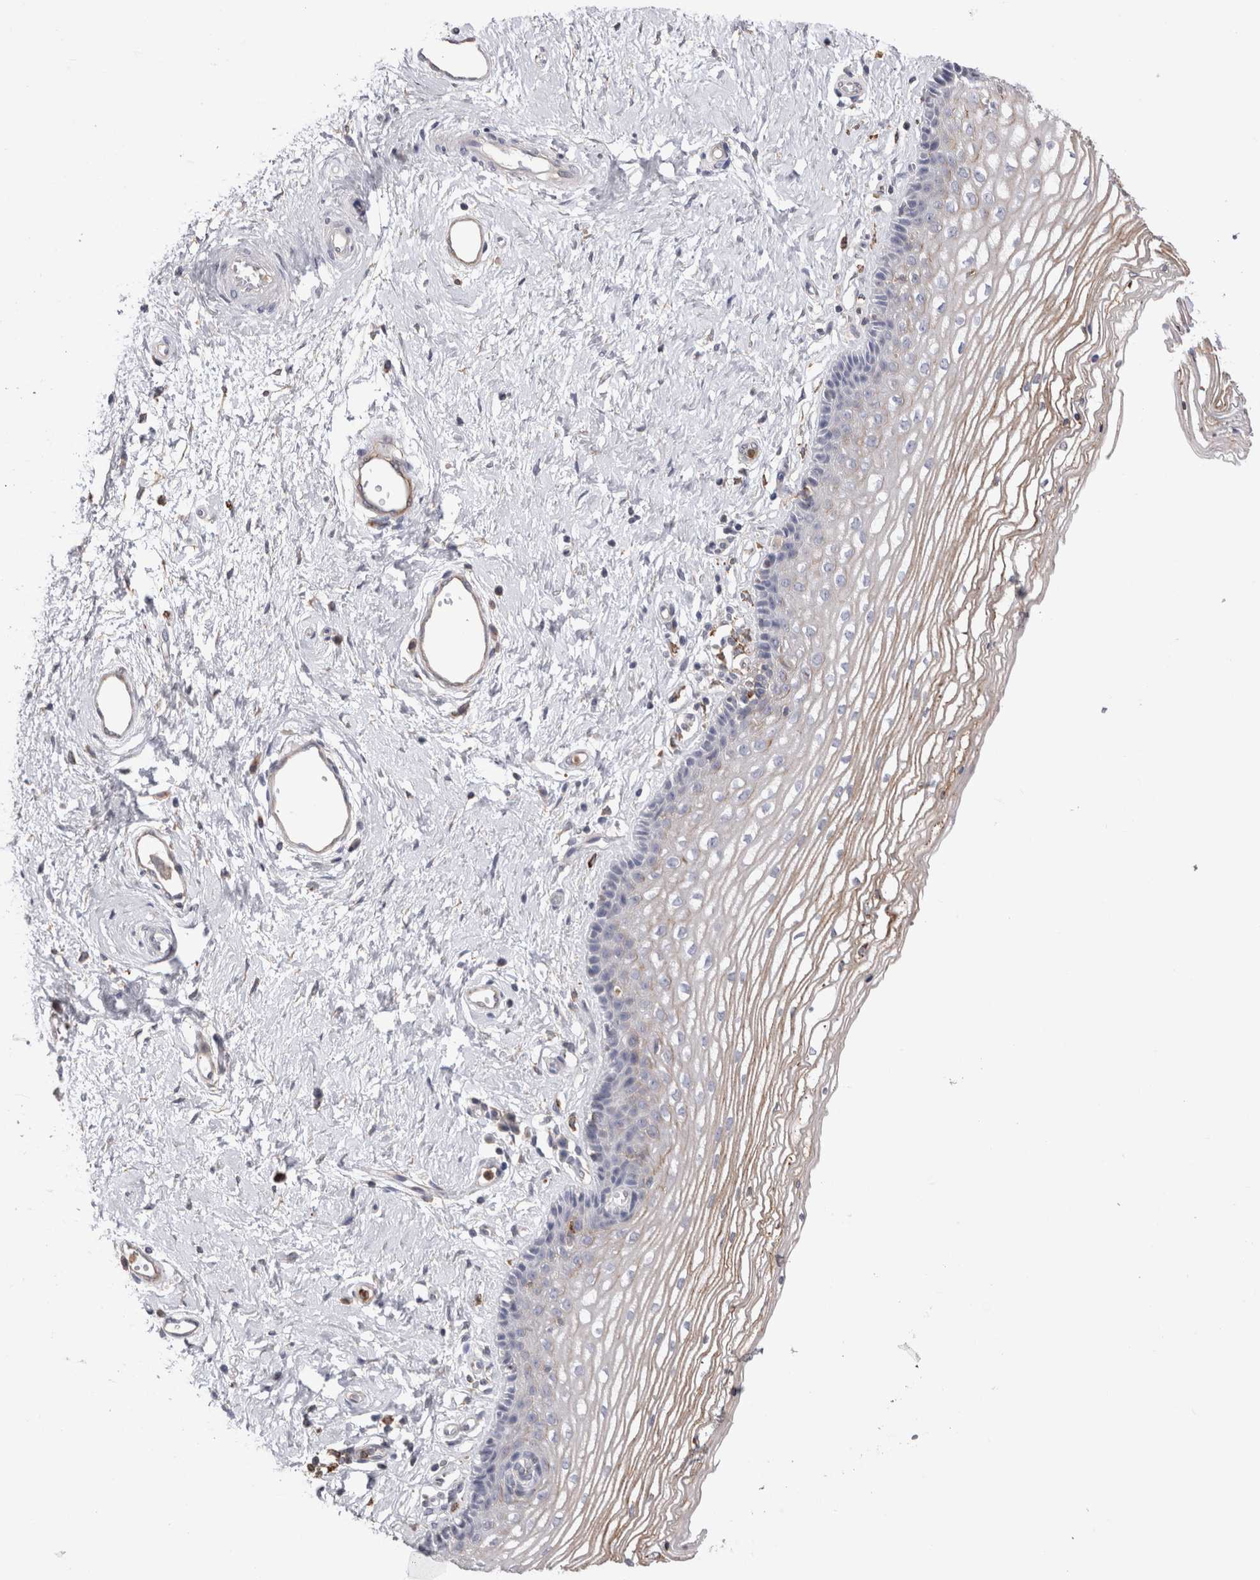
{"staining": {"intensity": "weak", "quantity": "25%-75%", "location": "cytoplasmic/membranous"}, "tissue": "vagina", "cell_type": "Squamous epithelial cells", "image_type": "normal", "snomed": [{"axis": "morphology", "description": "Normal tissue, NOS"}, {"axis": "topography", "description": "Vagina"}], "caption": "Immunohistochemical staining of normal vagina demonstrates 25%-75% levels of weak cytoplasmic/membranous protein expression in approximately 25%-75% of squamous epithelial cells. (DAB (3,3'-diaminobenzidine) = brown stain, brightfield microscopy at high magnification).", "gene": "RAB11FIP1", "patient": {"sex": "female", "age": 46}}